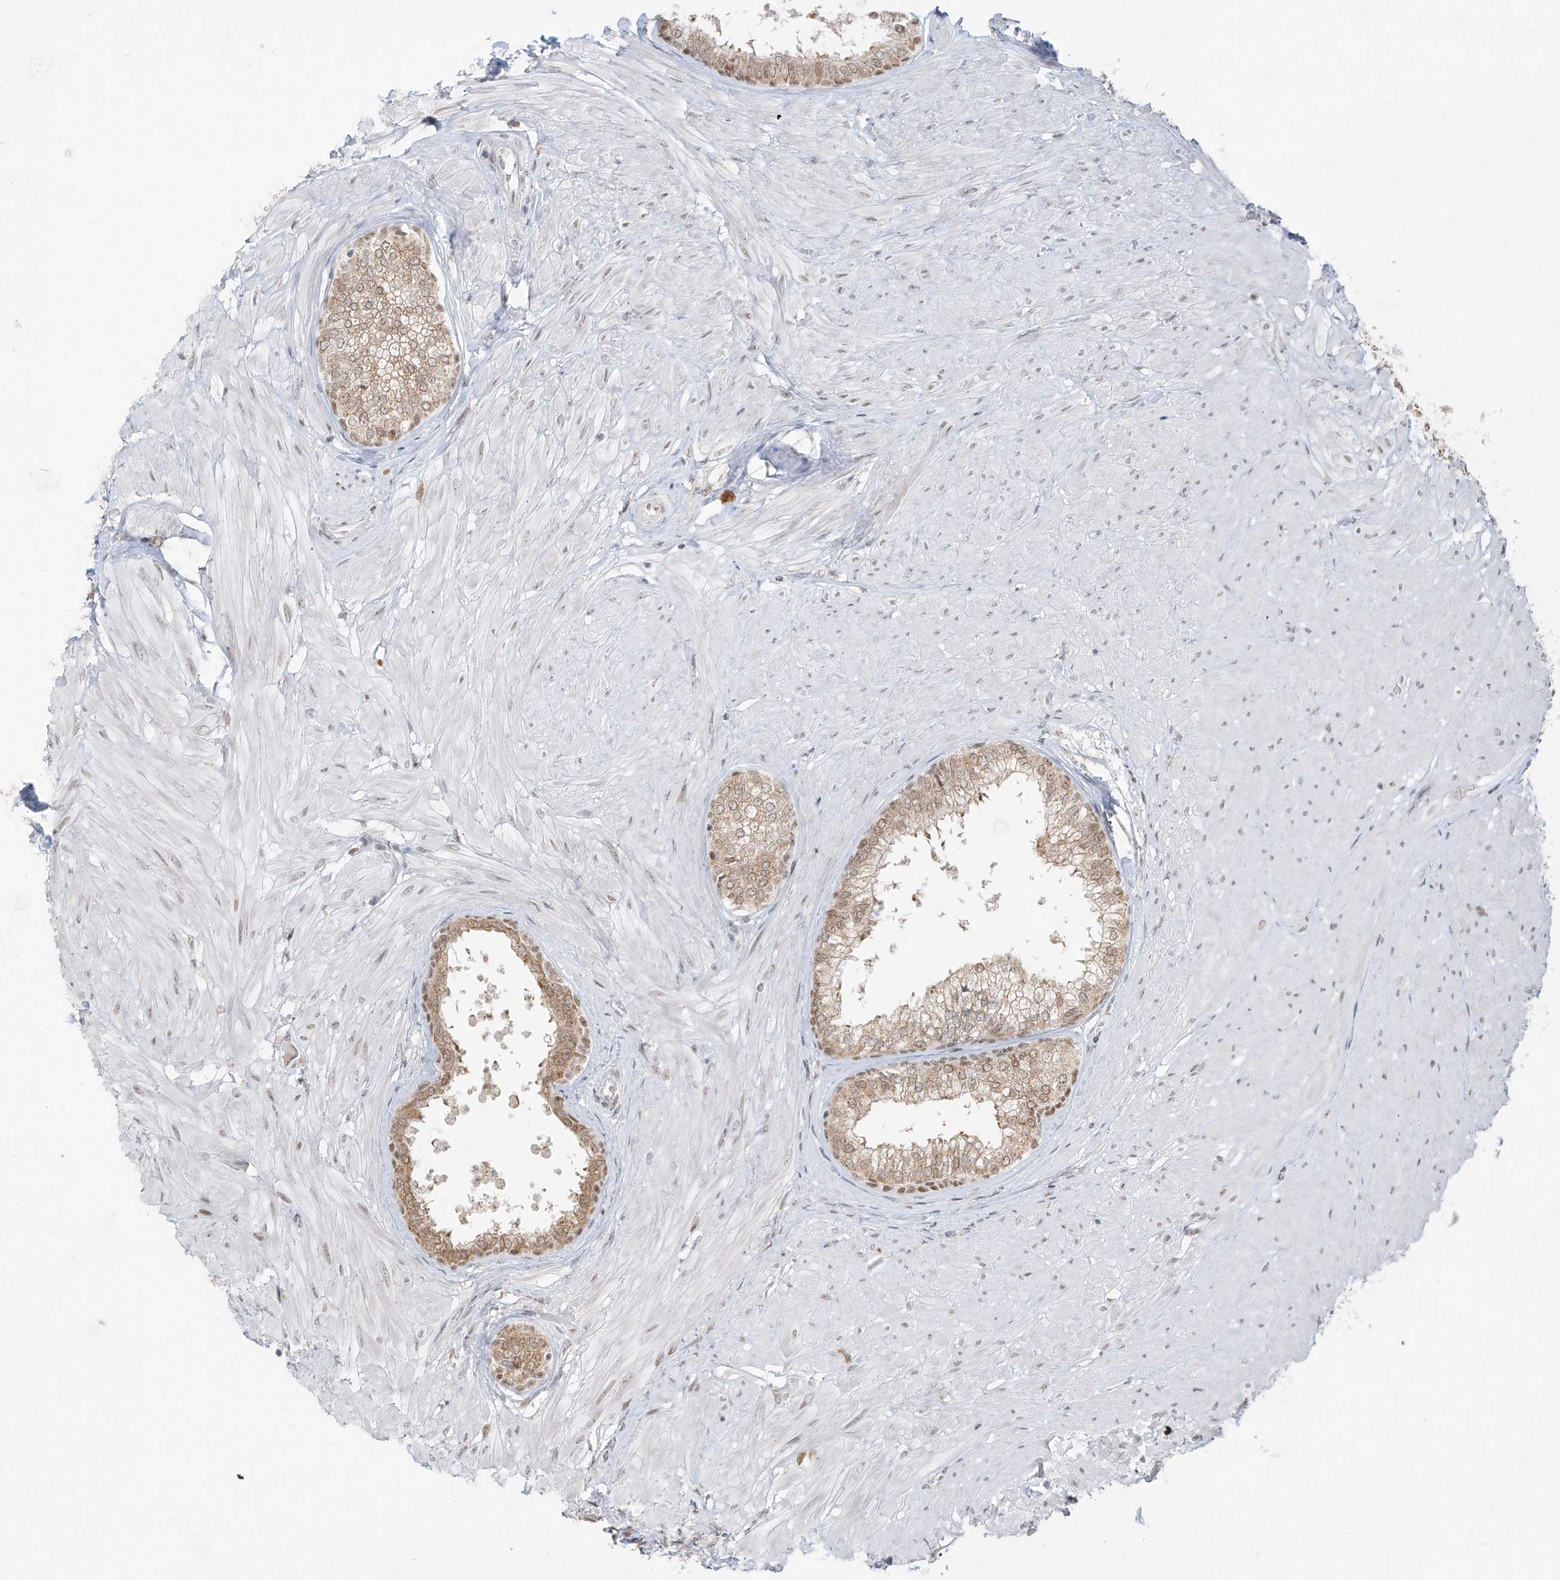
{"staining": {"intensity": "moderate", "quantity": ">75%", "location": "cytoplasmic/membranous,nuclear"}, "tissue": "prostate", "cell_type": "Glandular cells", "image_type": "normal", "snomed": [{"axis": "morphology", "description": "Normal tissue, NOS"}, {"axis": "topography", "description": "Prostate"}], "caption": "The histopathology image demonstrates immunohistochemical staining of unremarkable prostate. There is moderate cytoplasmic/membranous,nuclear positivity is identified in approximately >75% of glandular cells. The protein is shown in brown color, while the nuclei are stained blue.", "gene": "ZMYM2", "patient": {"sex": "male", "age": 48}}